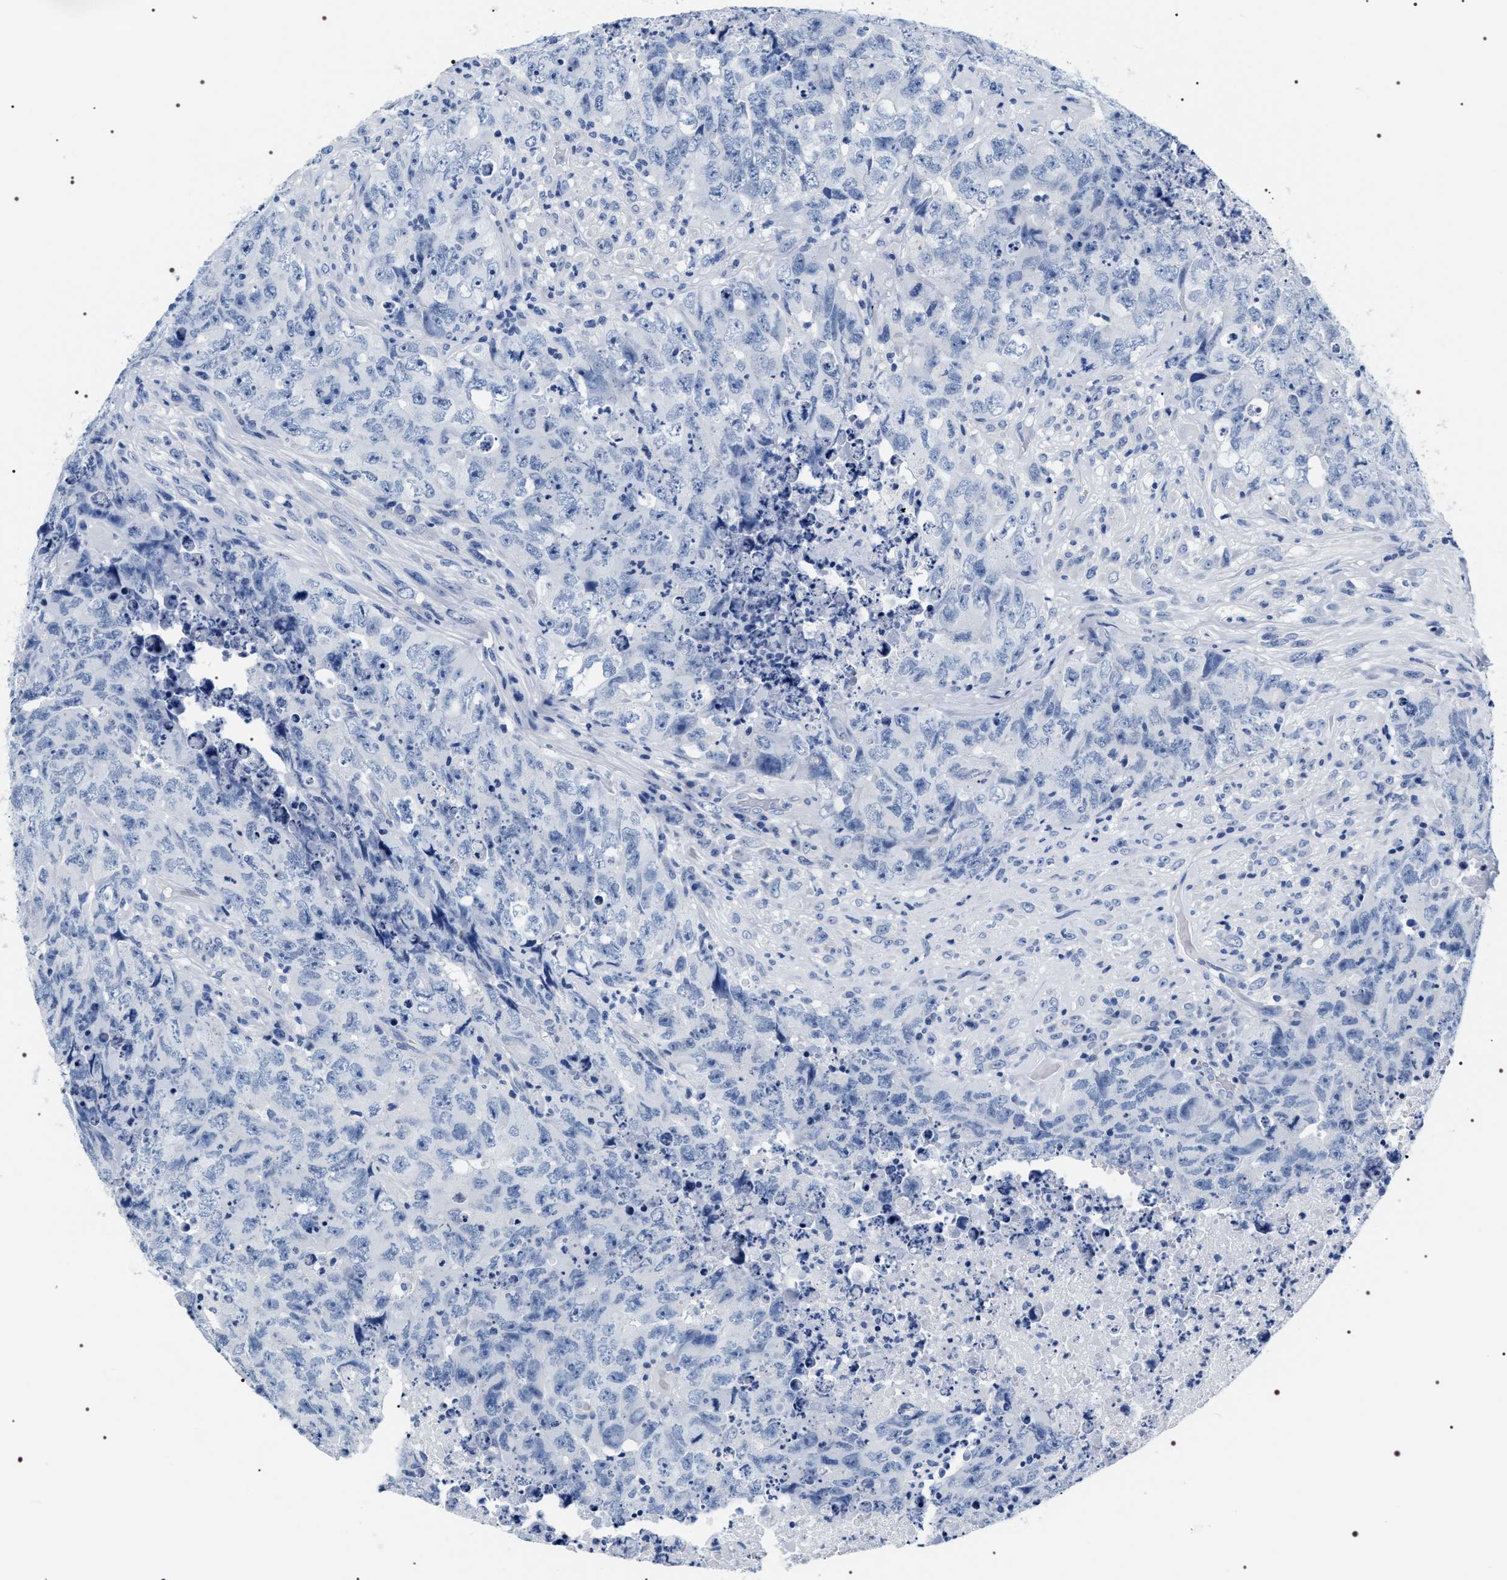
{"staining": {"intensity": "negative", "quantity": "none", "location": "none"}, "tissue": "testis cancer", "cell_type": "Tumor cells", "image_type": "cancer", "snomed": [{"axis": "morphology", "description": "Carcinoma, Embryonal, NOS"}, {"axis": "topography", "description": "Testis"}], "caption": "The photomicrograph displays no staining of tumor cells in testis embryonal carcinoma.", "gene": "ADH4", "patient": {"sex": "male", "age": 32}}